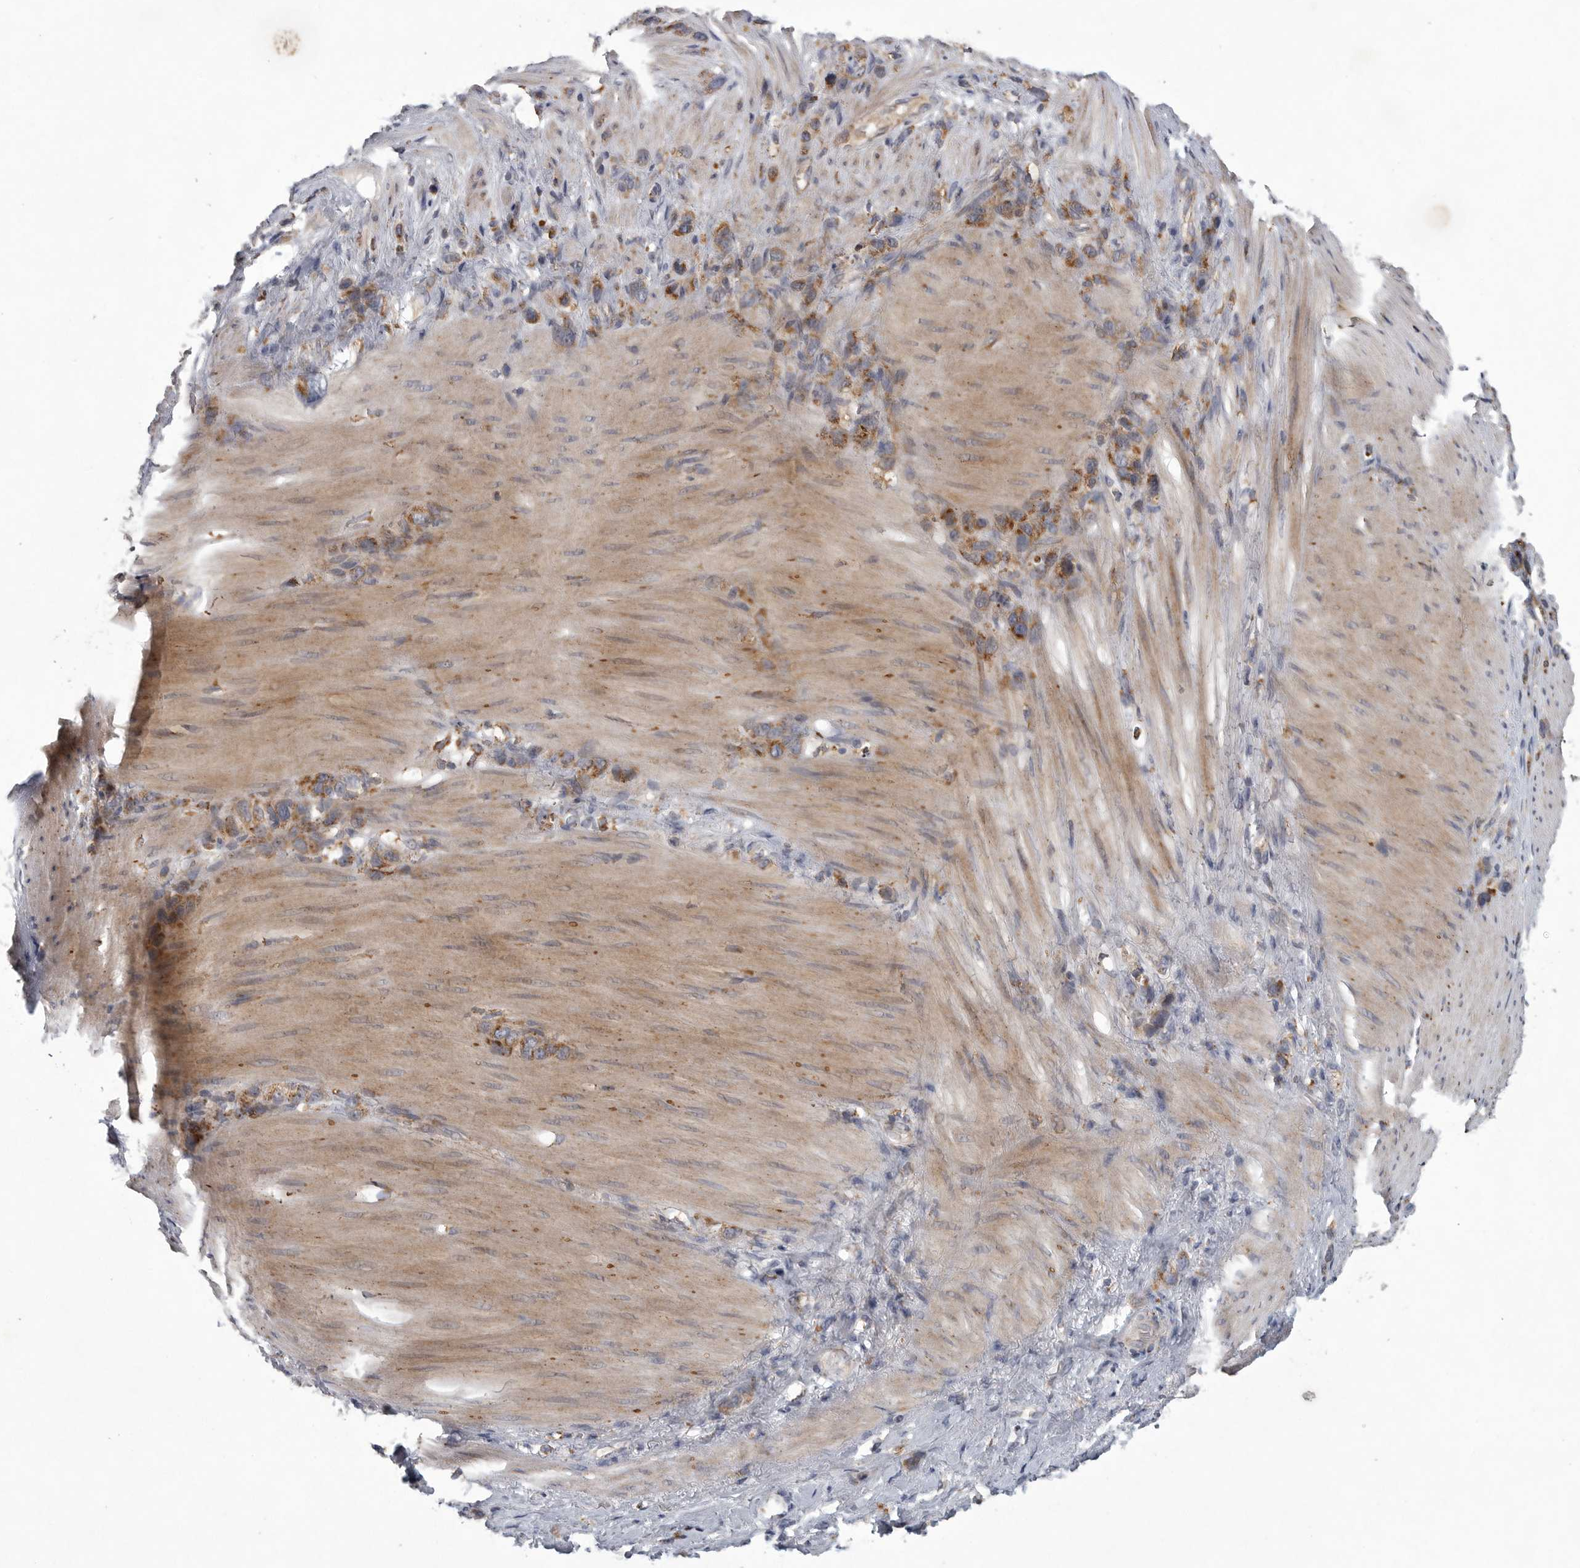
{"staining": {"intensity": "moderate", "quantity": ">75%", "location": "cytoplasmic/membranous"}, "tissue": "stomach cancer", "cell_type": "Tumor cells", "image_type": "cancer", "snomed": [{"axis": "morphology", "description": "Normal tissue, NOS"}, {"axis": "morphology", "description": "Adenocarcinoma, NOS"}, {"axis": "morphology", "description": "Adenocarcinoma, High grade"}, {"axis": "topography", "description": "Stomach, upper"}, {"axis": "topography", "description": "Stomach"}], "caption": "This histopathology image shows immunohistochemistry (IHC) staining of adenocarcinoma (high-grade) (stomach), with medium moderate cytoplasmic/membranous positivity in approximately >75% of tumor cells.", "gene": "LAMTOR3", "patient": {"sex": "female", "age": 65}}